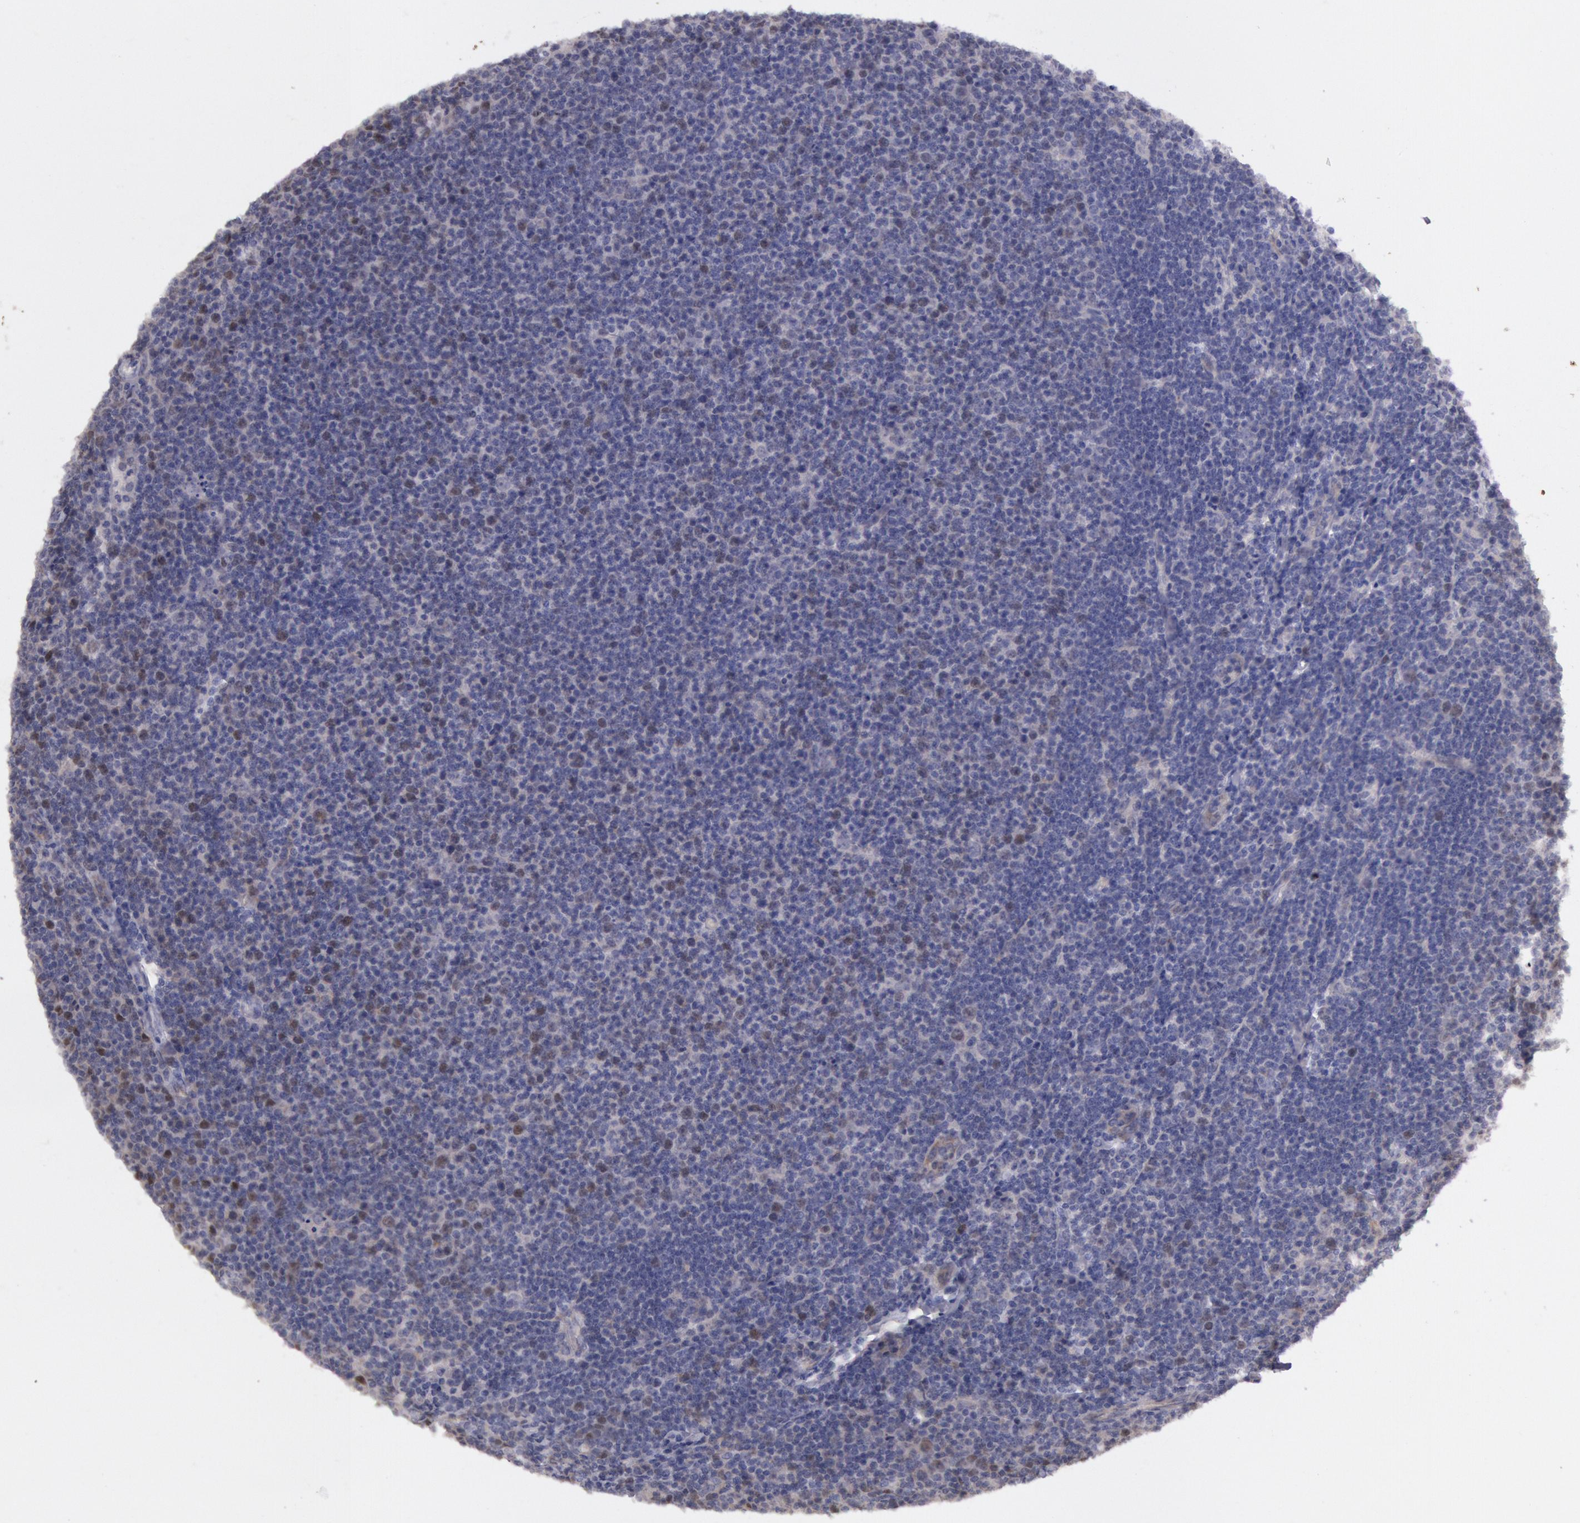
{"staining": {"intensity": "negative", "quantity": "none", "location": "none"}, "tissue": "lymphoma", "cell_type": "Tumor cells", "image_type": "cancer", "snomed": [{"axis": "morphology", "description": "Malignant lymphoma, non-Hodgkin's type, Low grade"}, {"axis": "topography", "description": "Lymph node"}], "caption": "The photomicrograph shows no significant expression in tumor cells of malignant lymphoma, non-Hodgkin's type (low-grade).", "gene": "AMOTL1", "patient": {"sex": "male", "age": 74}}